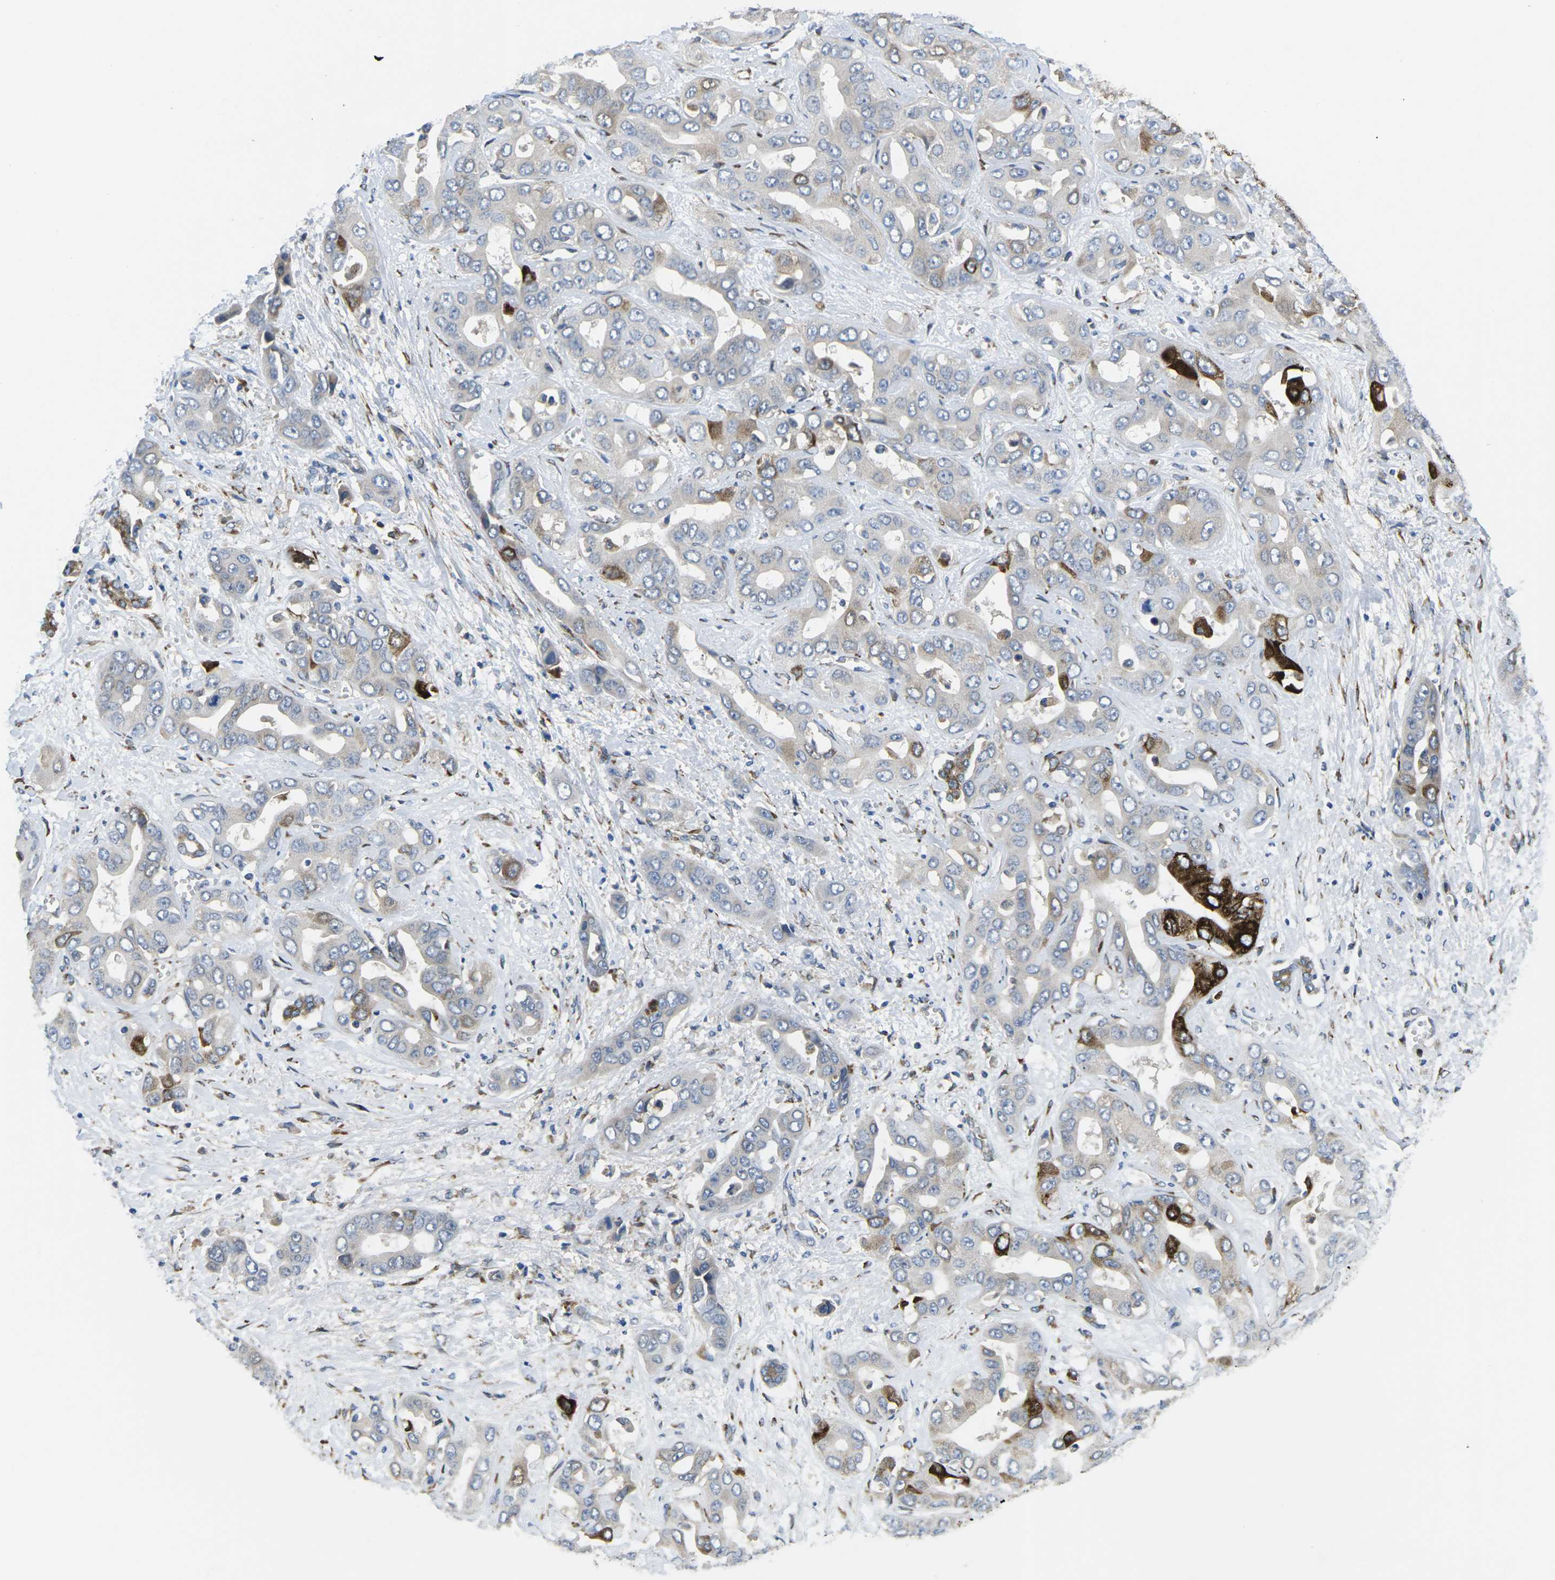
{"staining": {"intensity": "strong", "quantity": "25%-75%", "location": "cytoplasmic/membranous"}, "tissue": "liver cancer", "cell_type": "Tumor cells", "image_type": "cancer", "snomed": [{"axis": "morphology", "description": "Cholangiocarcinoma"}, {"axis": "topography", "description": "Liver"}], "caption": "IHC histopathology image of neoplastic tissue: human liver cancer (cholangiocarcinoma) stained using immunohistochemistry reveals high levels of strong protein expression localized specifically in the cytoplasmic/membranous of tumor cells, appearing as a cytoplasmic/membranous brown color.", "gene": "PDZD8", "patient": {"sex": "female", "age": 52}}